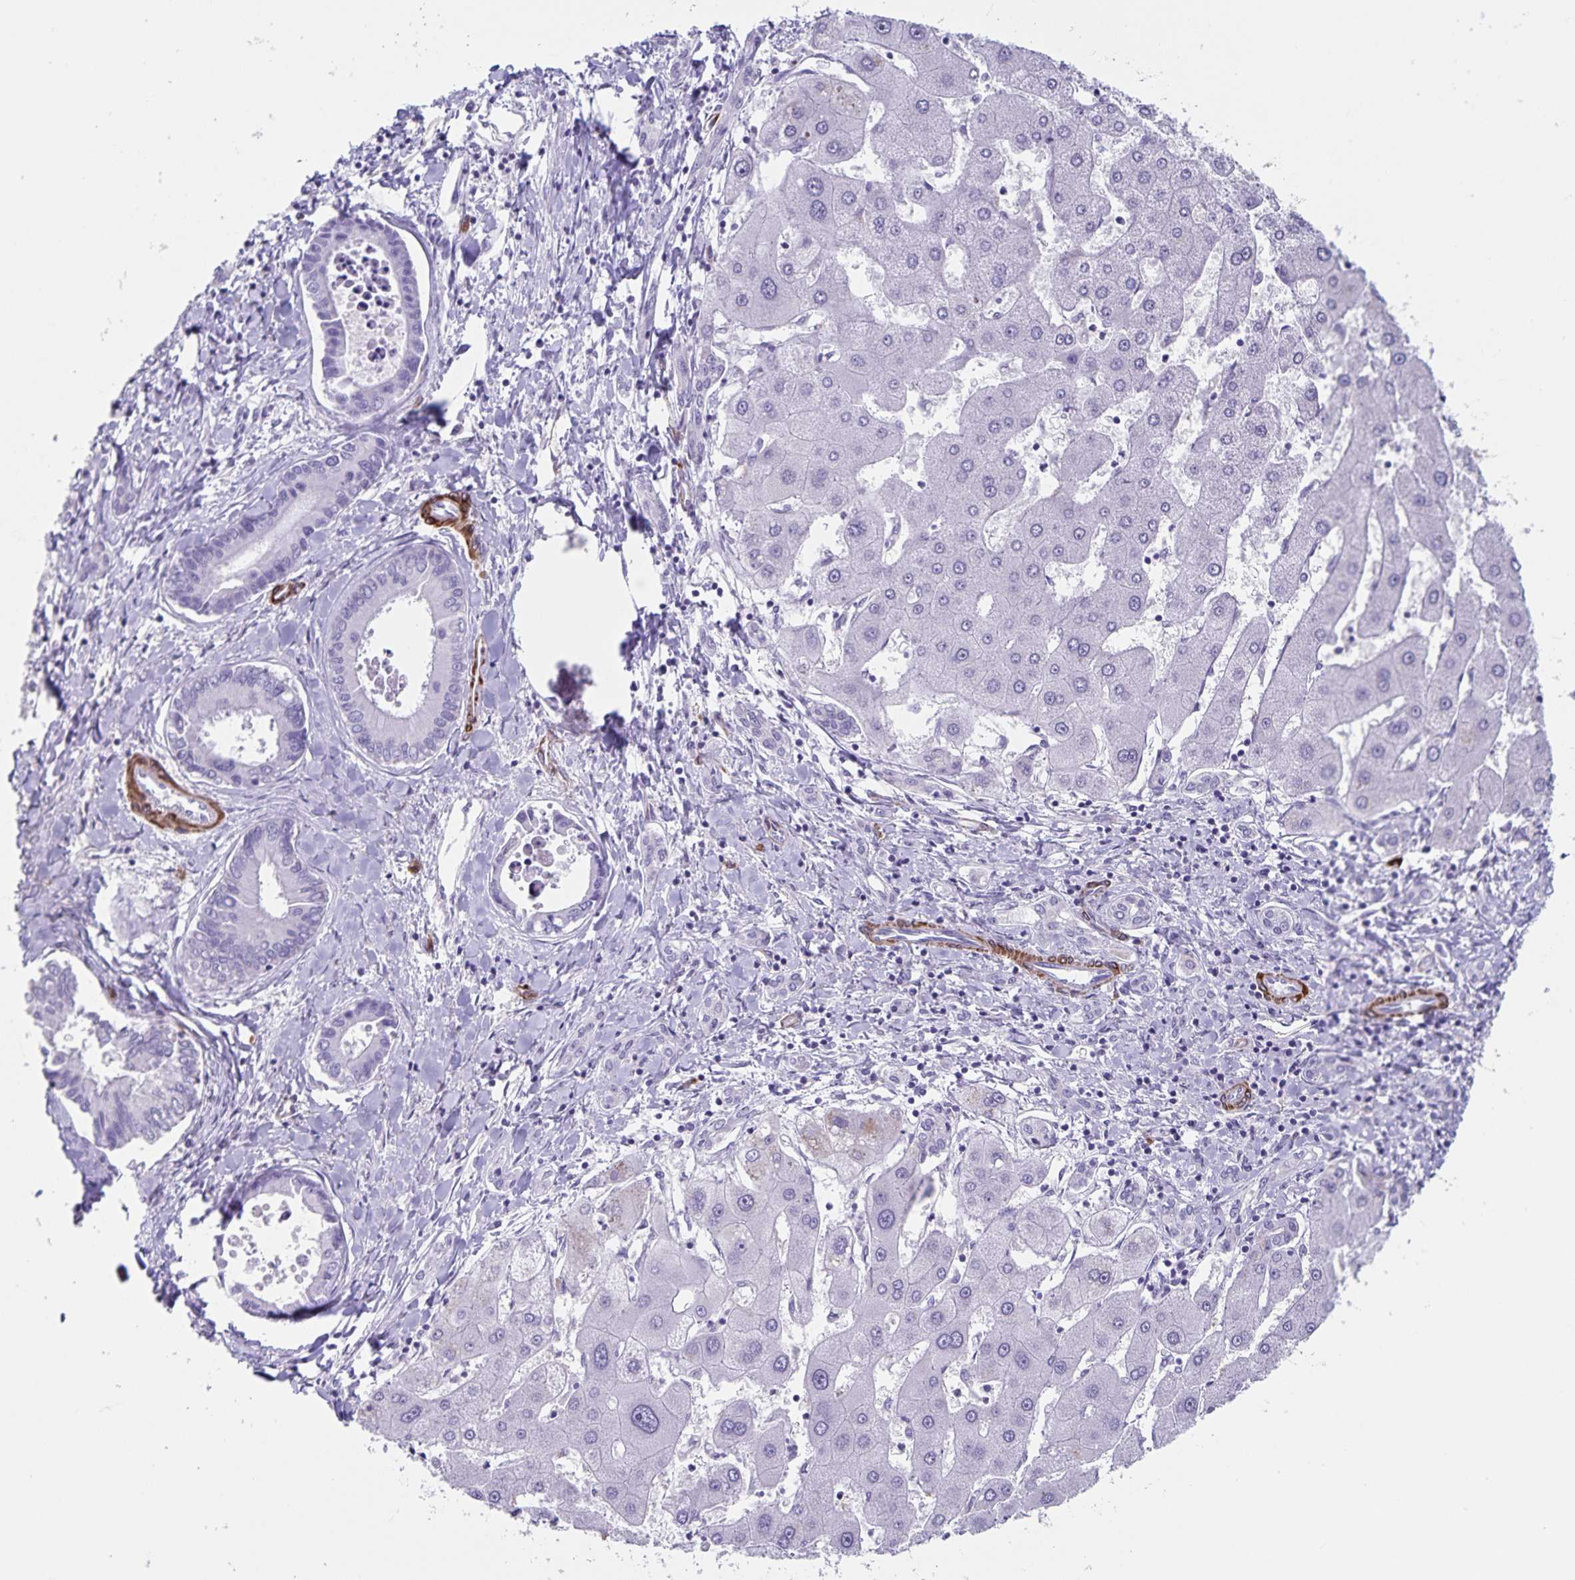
{"staining": {"intensity": "negative", "quantity": "none", "location": "none"}, "tissue": "liver cancer", "cell_type": "Tumor cells", "image_type": "cancer", "snomed": [{"axis": "morphology", "description": "Cholangiocarcinoma"}, {"axis": "topography", "description": "Liver"}], "caption": "This histopathology image is of liver cancer stained with IHC to label a protein in brown with the nuclei are counter-stained blue. There is no expression in tumor cells.", "gene": "SYNM", "patient": {"sex": "male", "age": 66}}